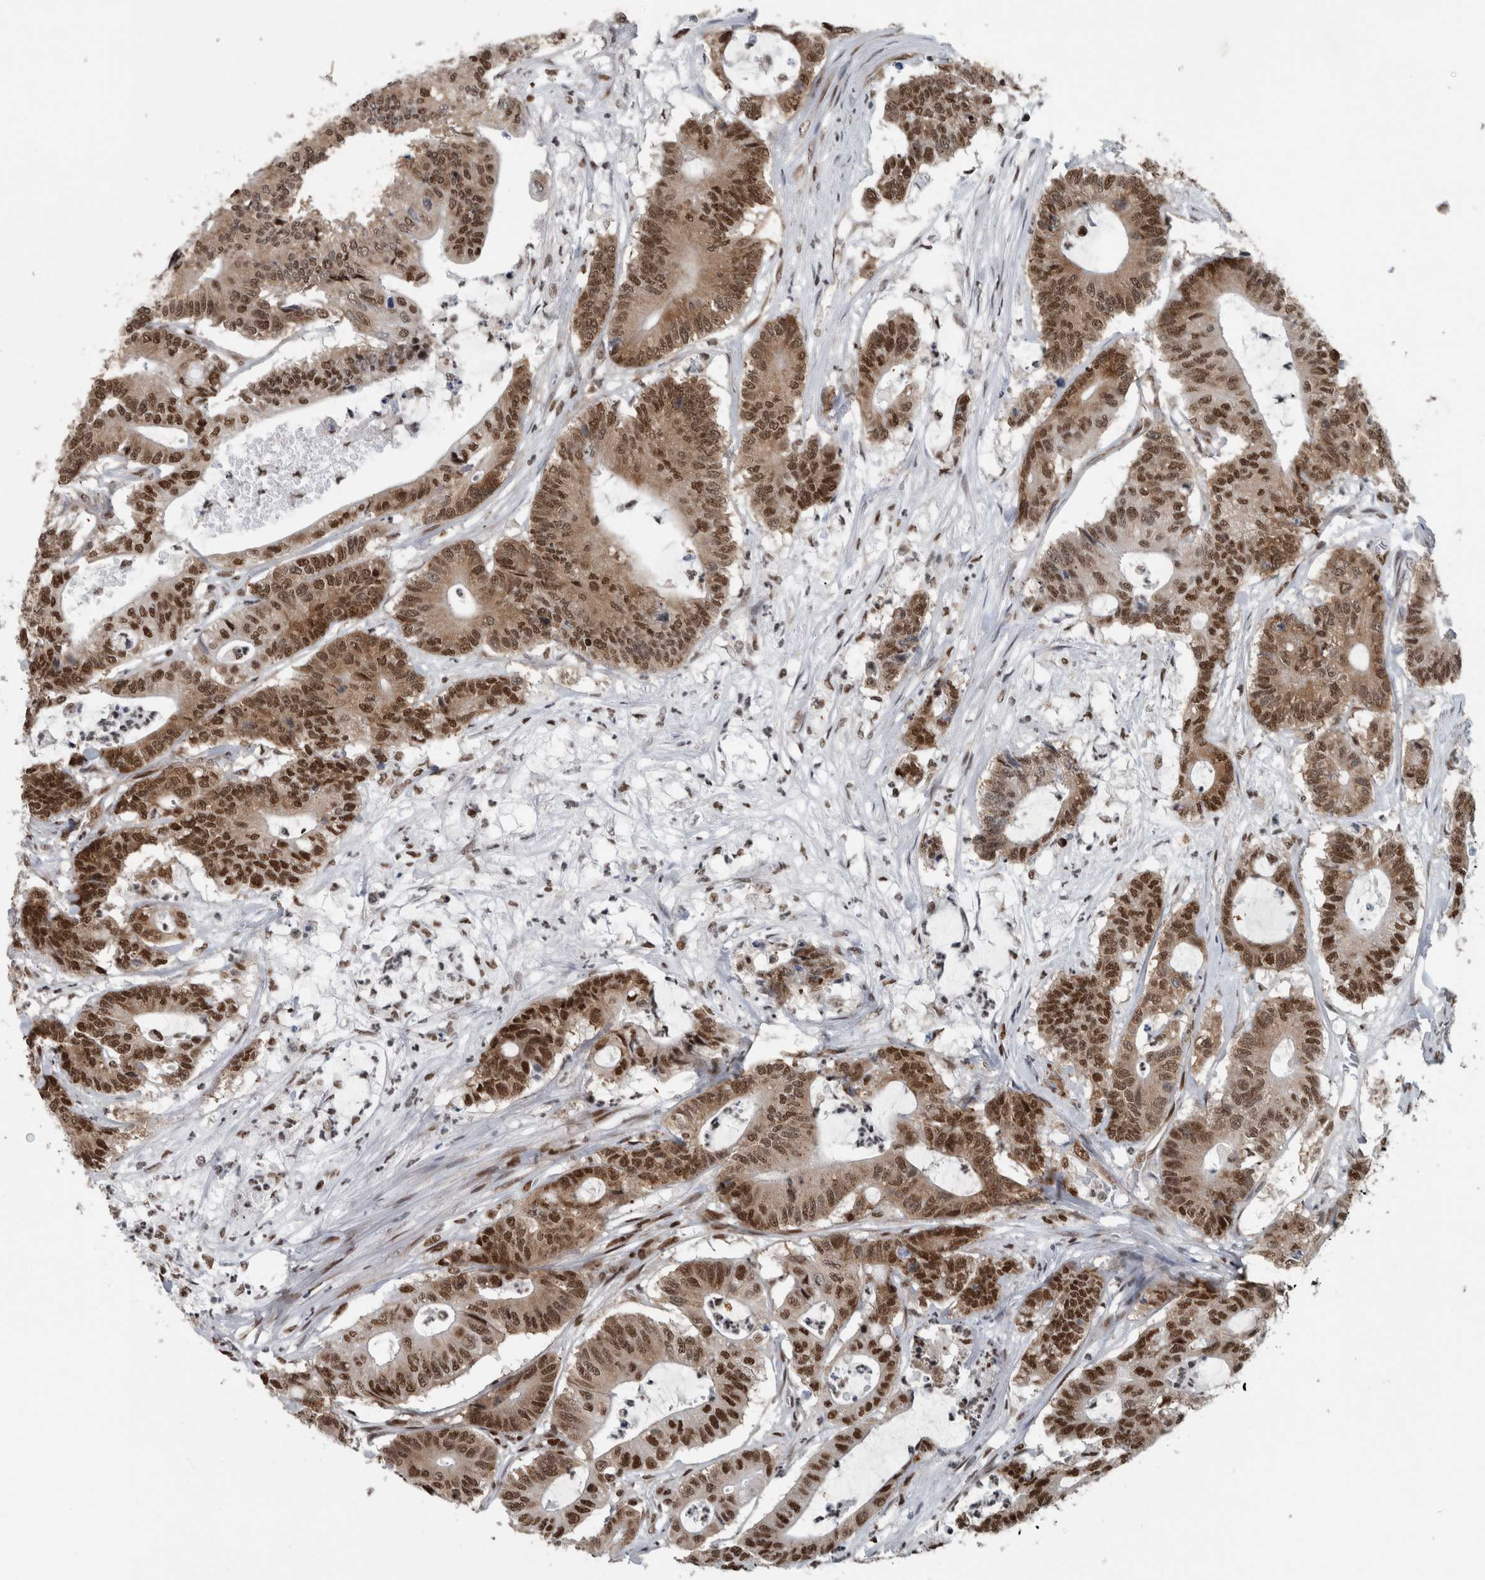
{"staining": {"intensity": "strong", "quantity": ">75%", "location": "nuclear"}, "tissue": "colorectal cancer", "cell_type": "Tumor cells", "image_type": "cancer", "snomed": [{"axis": "morphology", "description": "Adenocarcinoma, NOS"}, {"axis": "topography", "description": "Colon"}], "caption": "Brown immunohistochemical staining in human colorectal cancer demonstrates strong nuclear positivity in approximately >75% of tumor cells.", "gene": "DNMT3A", "patient": {"sex": "female", "age": 84}}